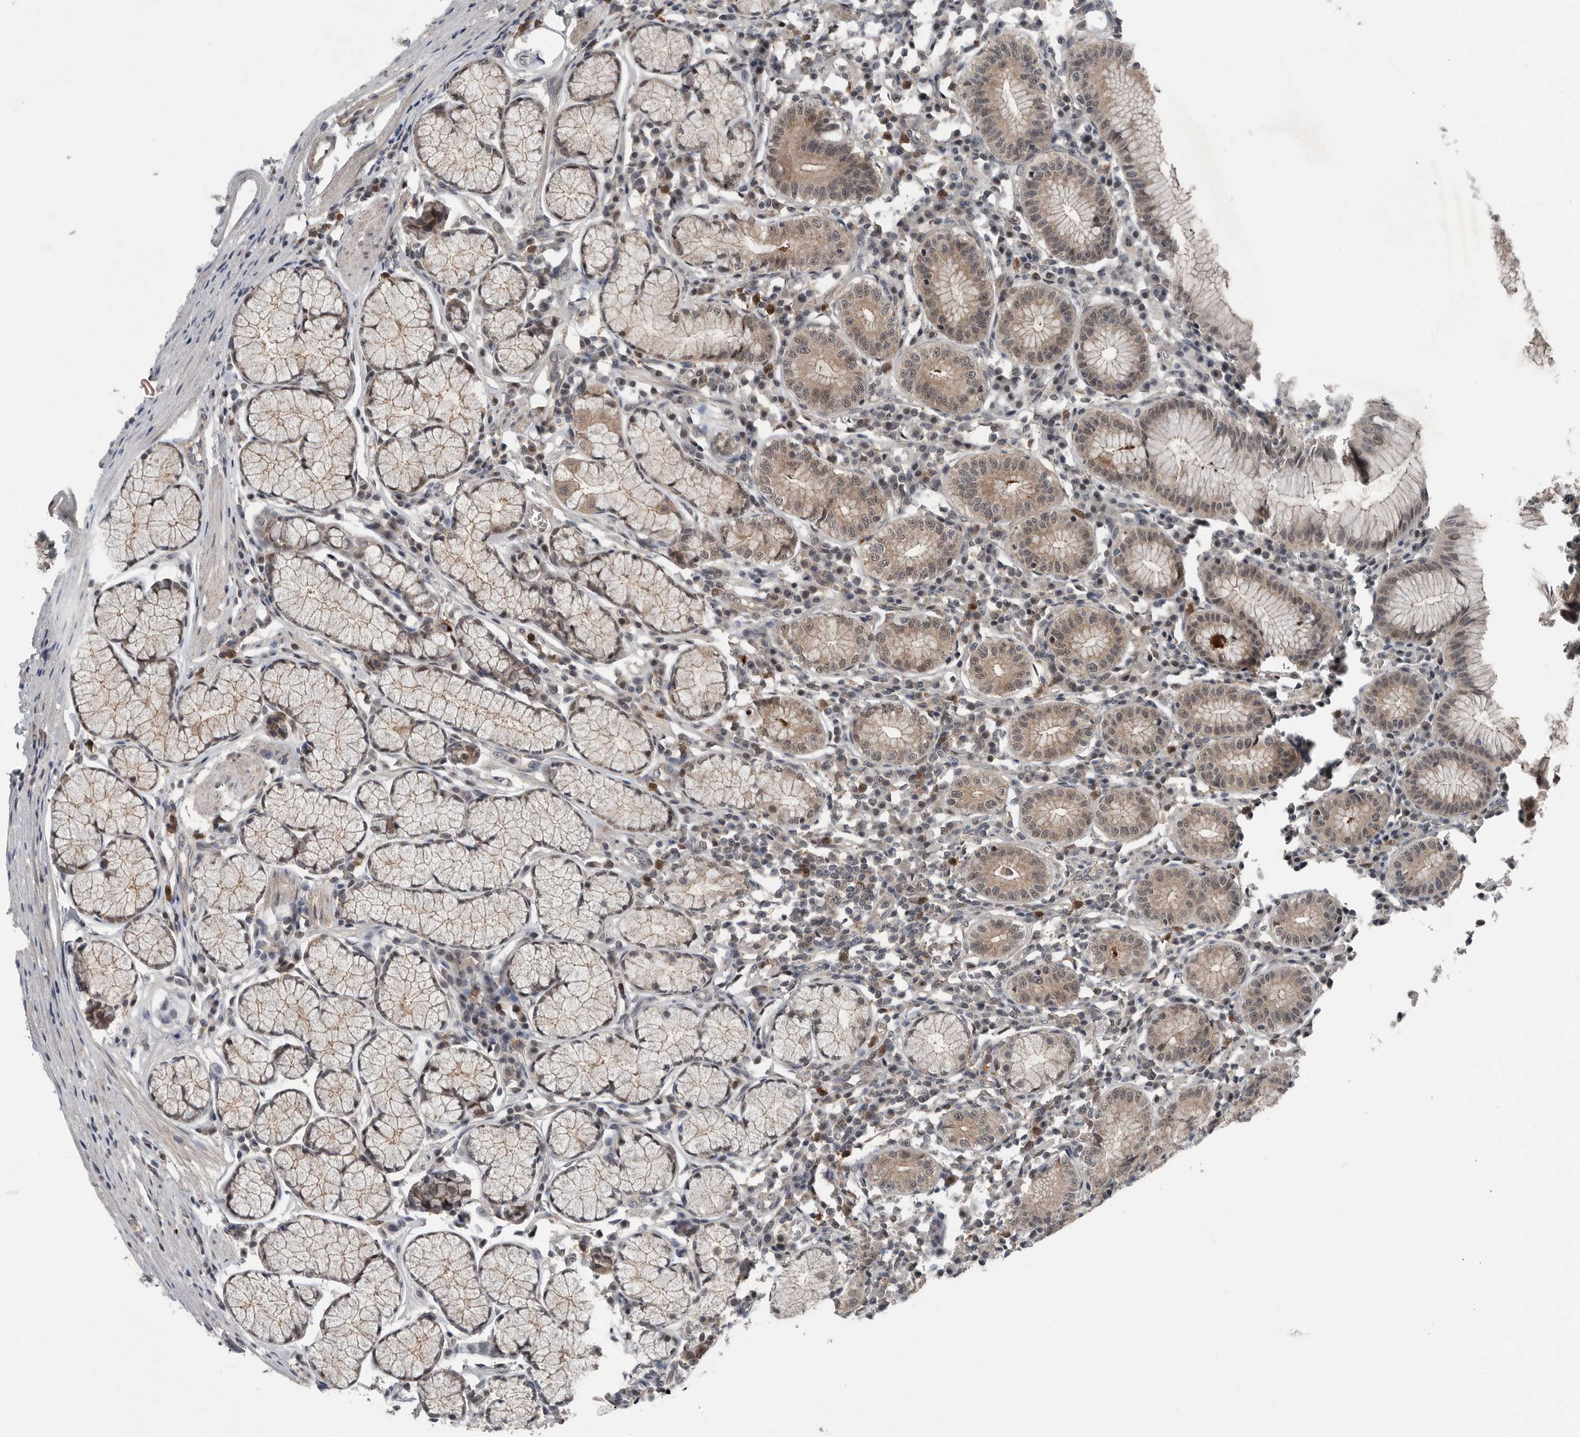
{"staining": {"intensity": "moderate", "quantity": ">75%", "location": "cytoplasmic/membranous"}, "tissue": "stomach", "cell_type": "Glandular cells", "image_type": "normal", "snomed": [{"axis": "morphology", "description": "Normal tissue, NOS"}, {"axis": "topography", "description": "Stomach"}], "caption": "DAB immunohistochemical staining of unremarkable stomach reveals moderate cytoplasmic/membranous protein expression in about >75% of glandular cells. (Stains: DAB in brown, nuclei in blue, Microscopy: brightfield microscopy at high magnification).", "gene": "SCP2", "patient": {"sex": "male", "age": 55}}